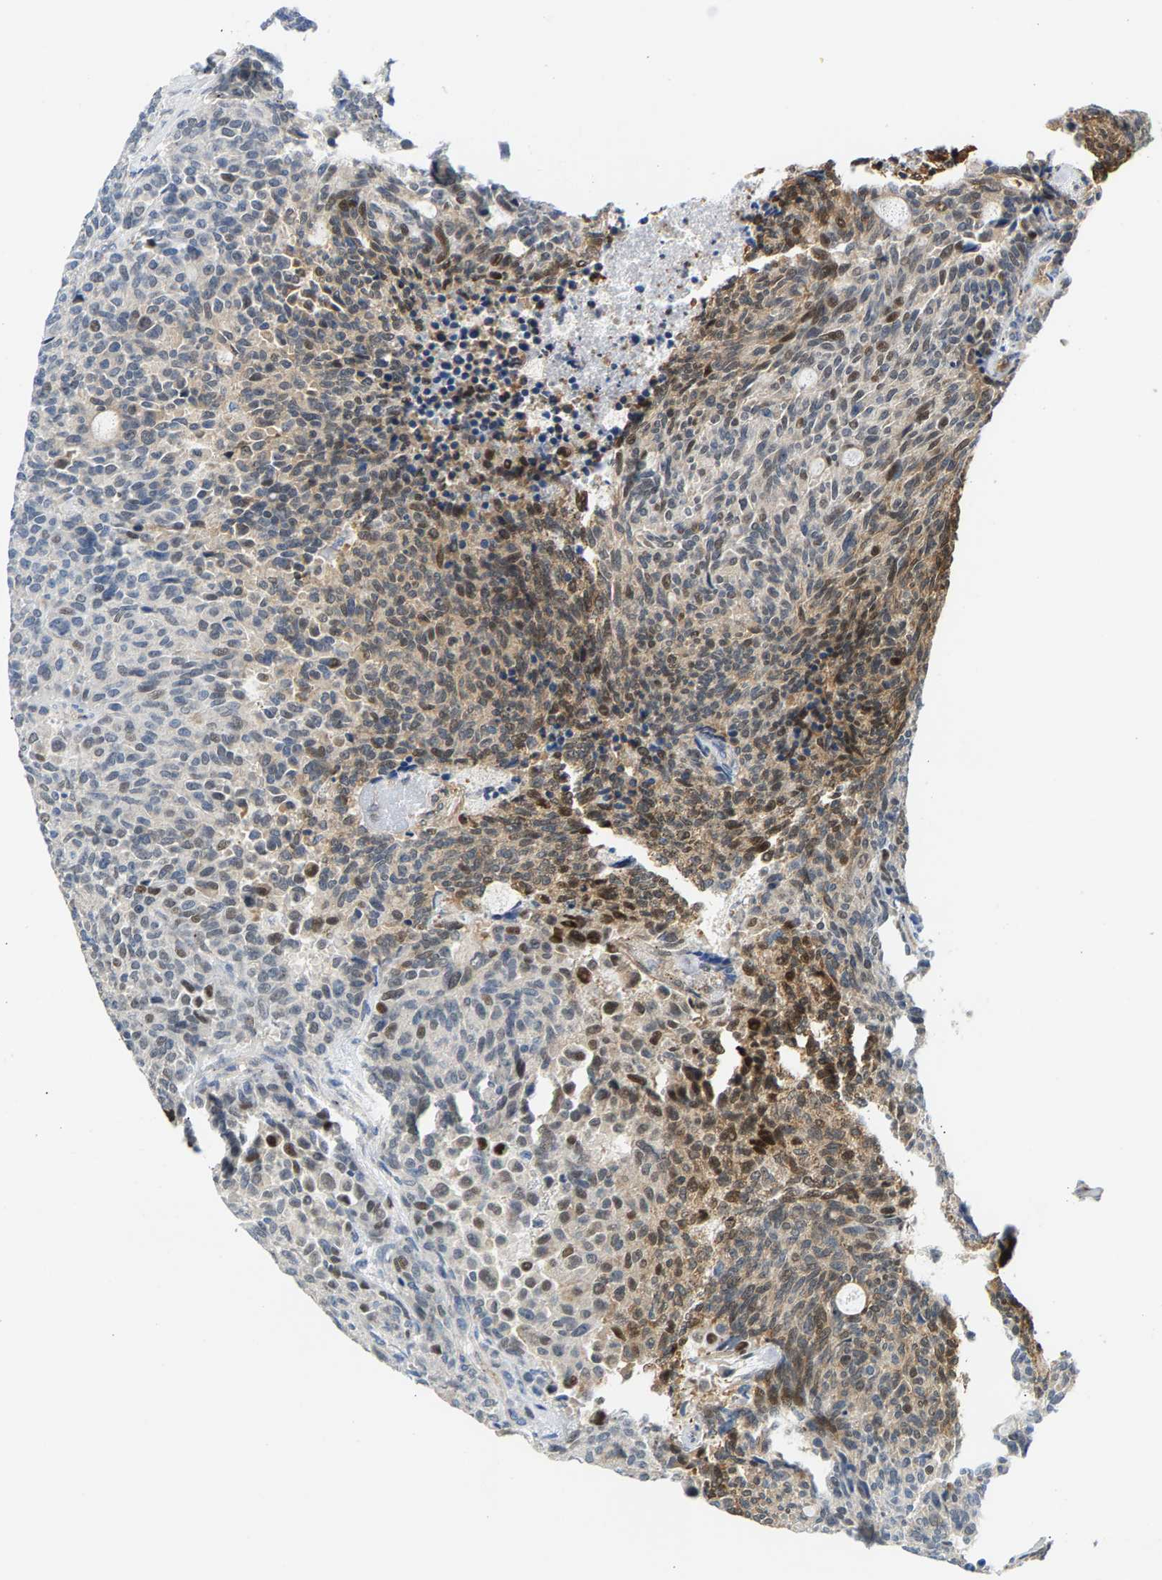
{"staining": {"intensity": "moderate", "quantity": "<25%", "location": "cytoplasmic/membranous,nuclear"}, "tissue": "carcinoid", "cell_type": "Tumor cells", "image_type": "cancer", "snomed": [{"axis": "morphology", "description": "Carcinoid, malignant, NOS"}, {"axis": "topography", "description": "Pancreas"}], "caption": "Immunohistochemistry of human carcinoid exhibits low levels of moderate cytoplasmic/membranous and nuclear positivity in about <25% of tumor cells. (Brightfield microscopy of DAB IHC at high magnification).", "gene": "KRTAP27-1", "patient": {"sex": "female", "age": 54}}